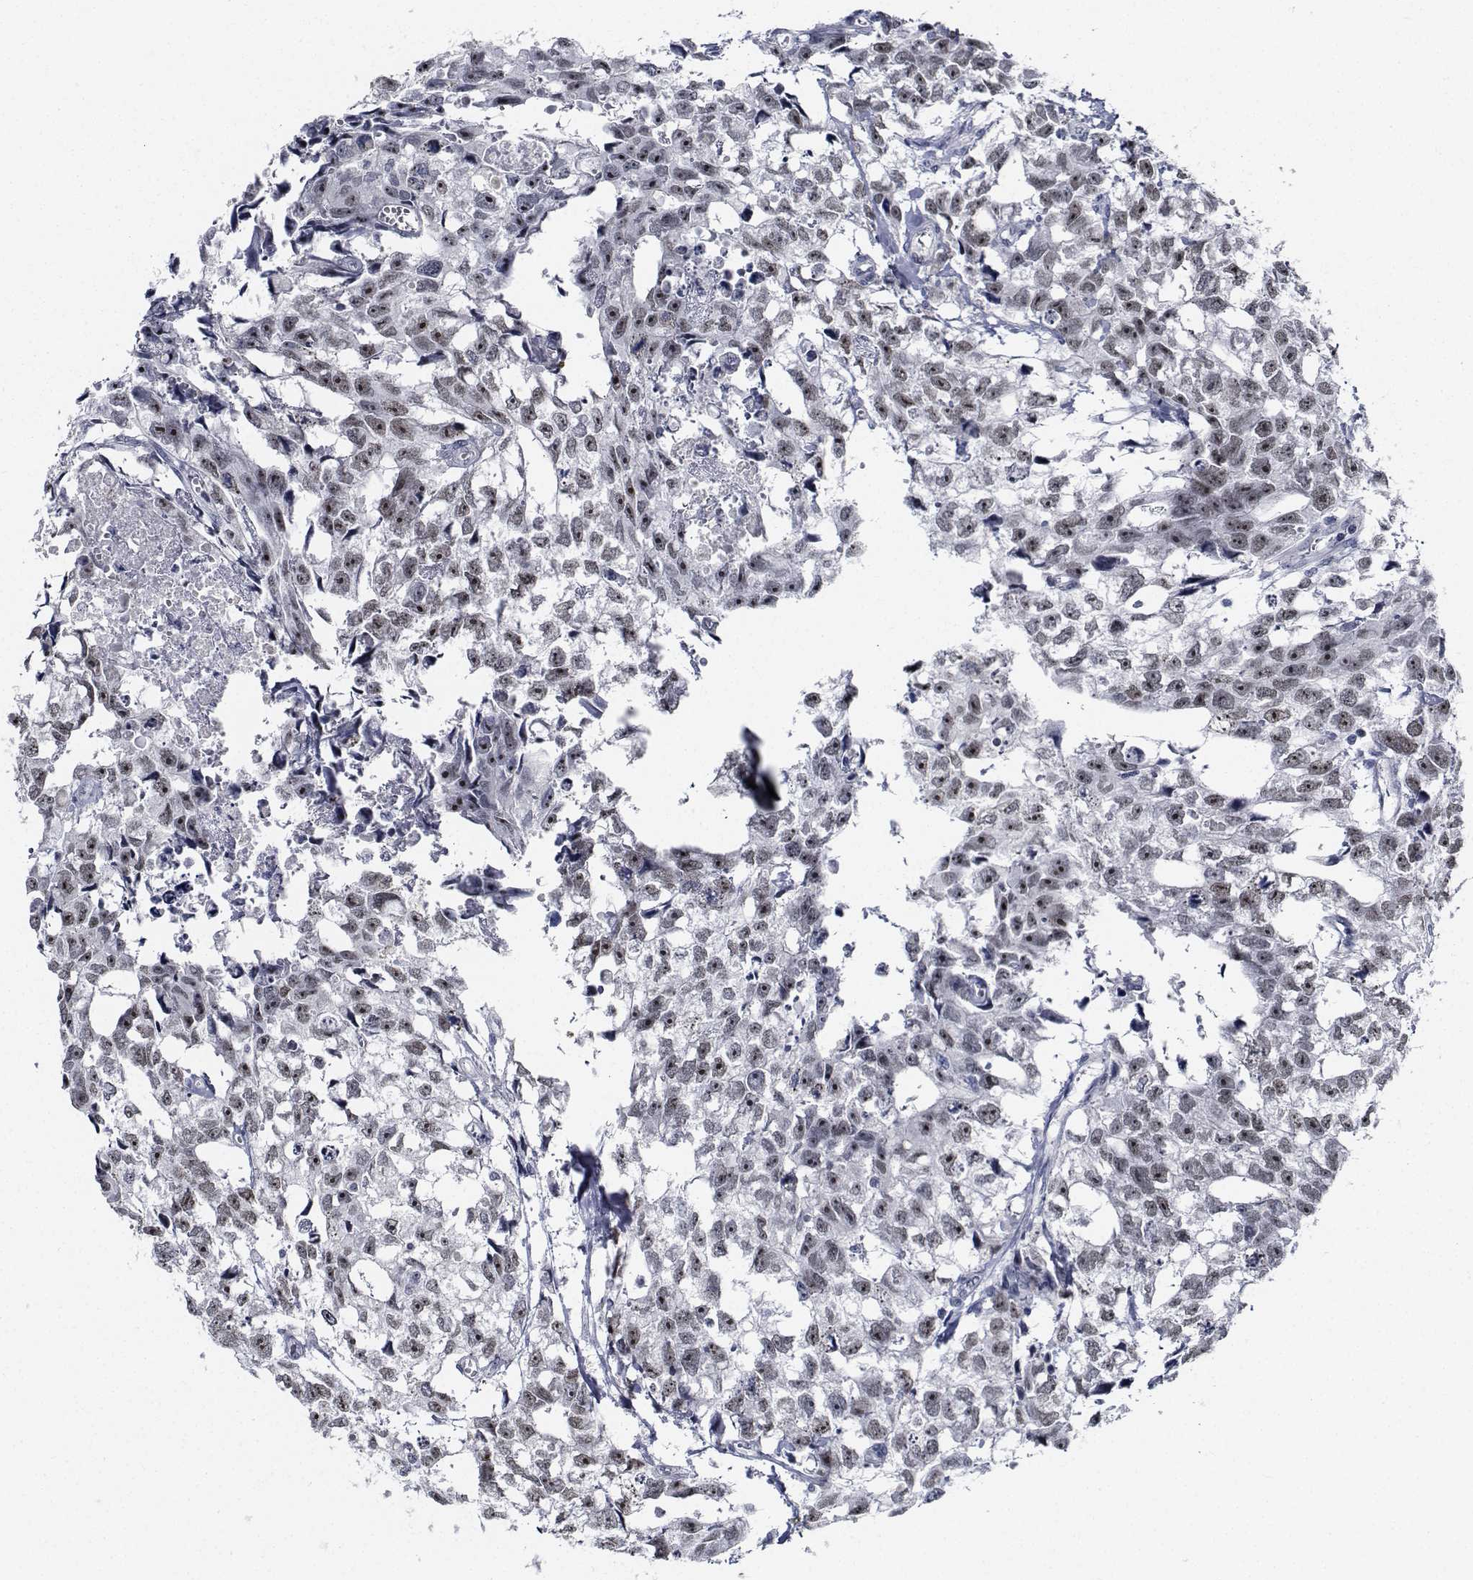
{"staining": {"intensity": "weak", "quantity": "25%-75%", "location": "nuclear"}, "tissue": "testis cancer", "cell_type": "Tumor cells", "image_type": "cancer", "snomed": [{"axis": "morphology", "description": "Carcinoma, Embryonal, NOS"}, {"axis": "morphology", "description": "Teratoma, malignant, NOS"}, {"axis": "topography", "description": "Testis"}], "caption": "Protein staining exhibits weak nuclear staining in approximately 25%-75% of tumor cells in testis cancer (embryonal carcinoma).", "gene": "NVL", "patient": {"sex": "male", "age": 44}}